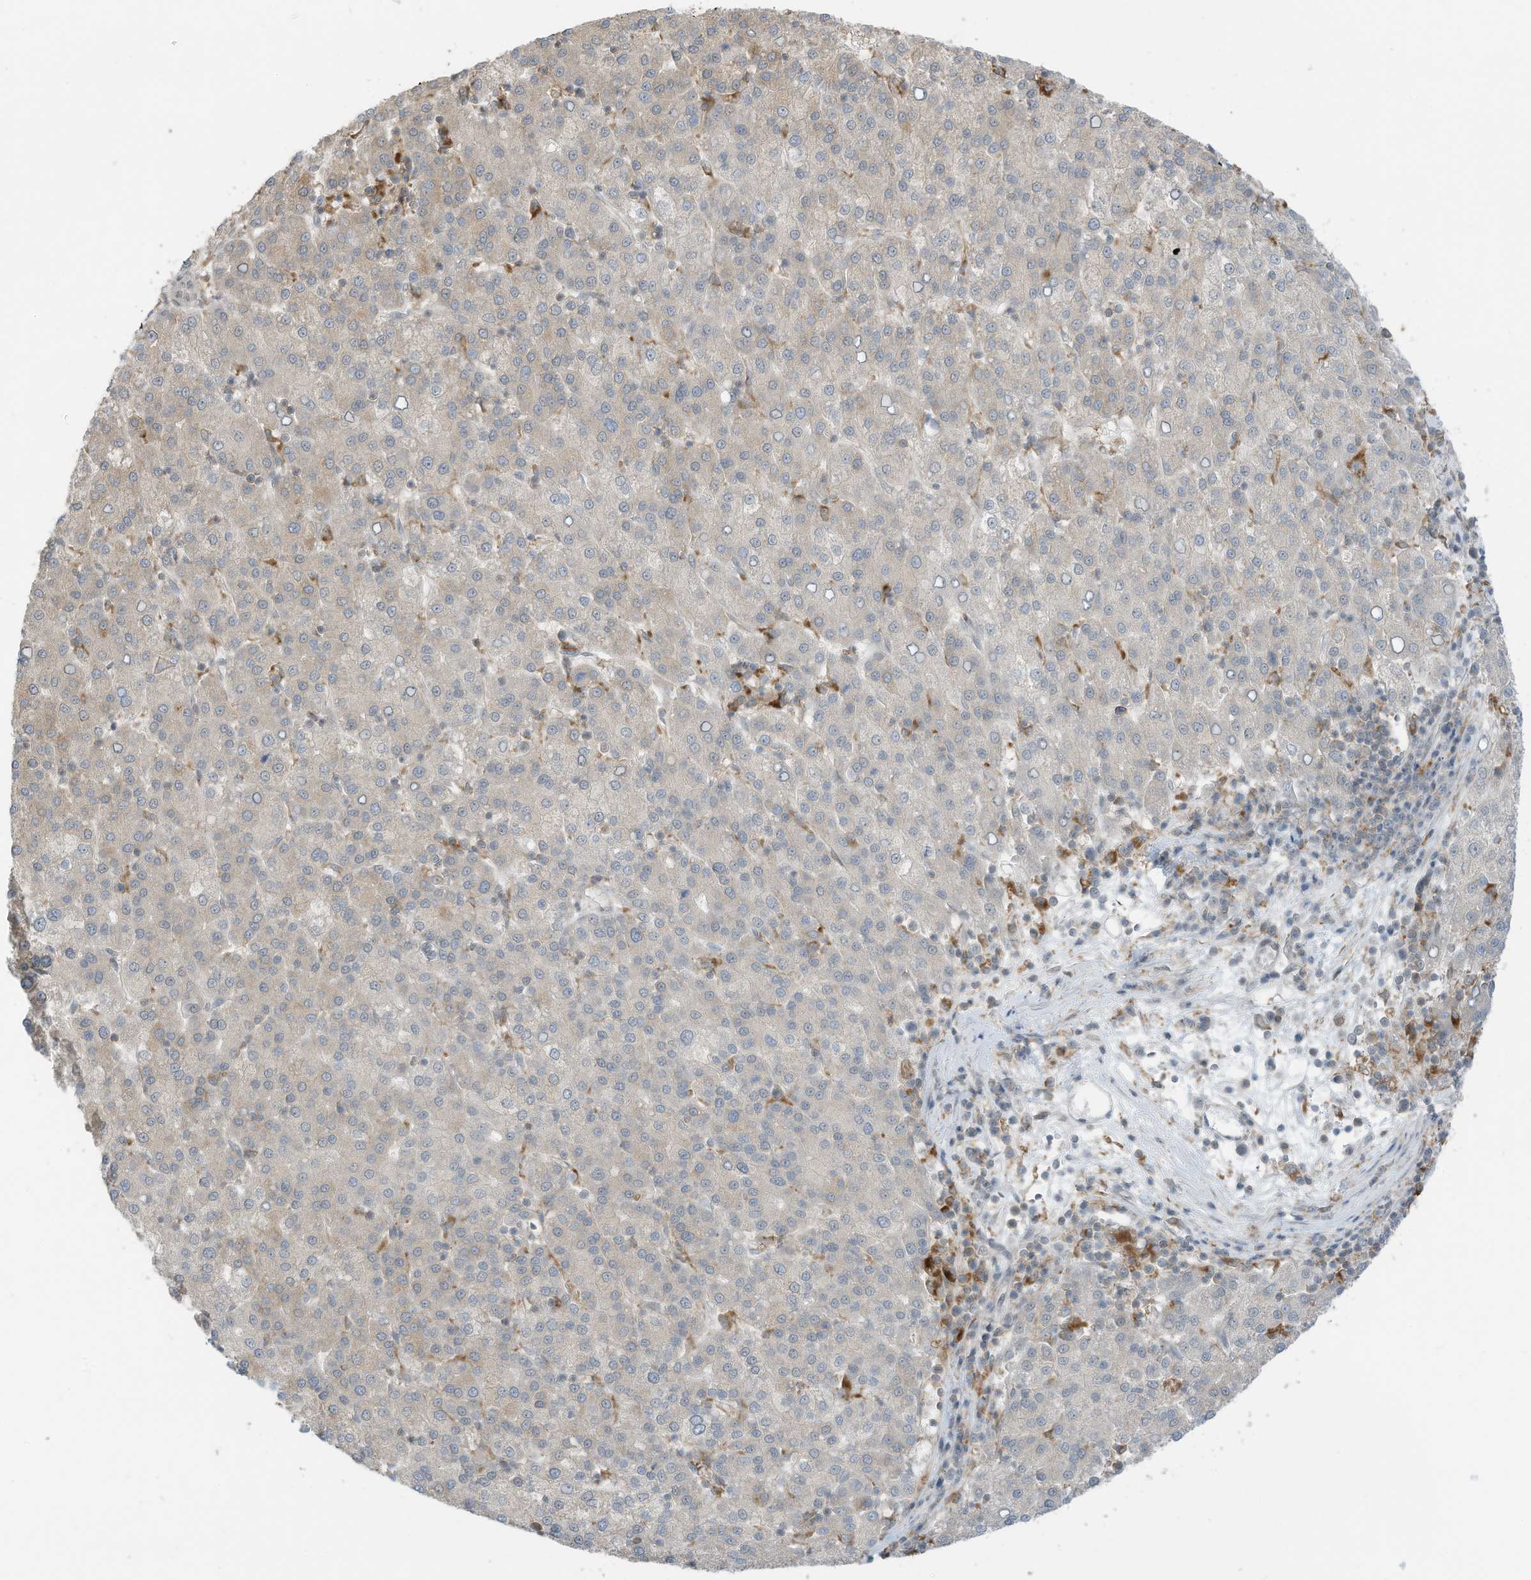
{"staining": {"intensity": "negative", "quantity": "none", "location": "none"}, "tissue": "liver cancer", "cell_type": "Tumor cells", "image_type": "cancer", "snomed": [{"axis": "morphology", "description": "Carcinoma, Hepatocellular, NOS"}, {"axis": "topography", "description": "Liver"}], "caption": "Immunohistochemistry (IHC) histopathology image of liver cancer (hepatocellular carcinoma) stained for a protein (brown), which shows no expression in tumor cells.", "gene": "DZIP3", "patient": {"sex": "female", "age": 58}}